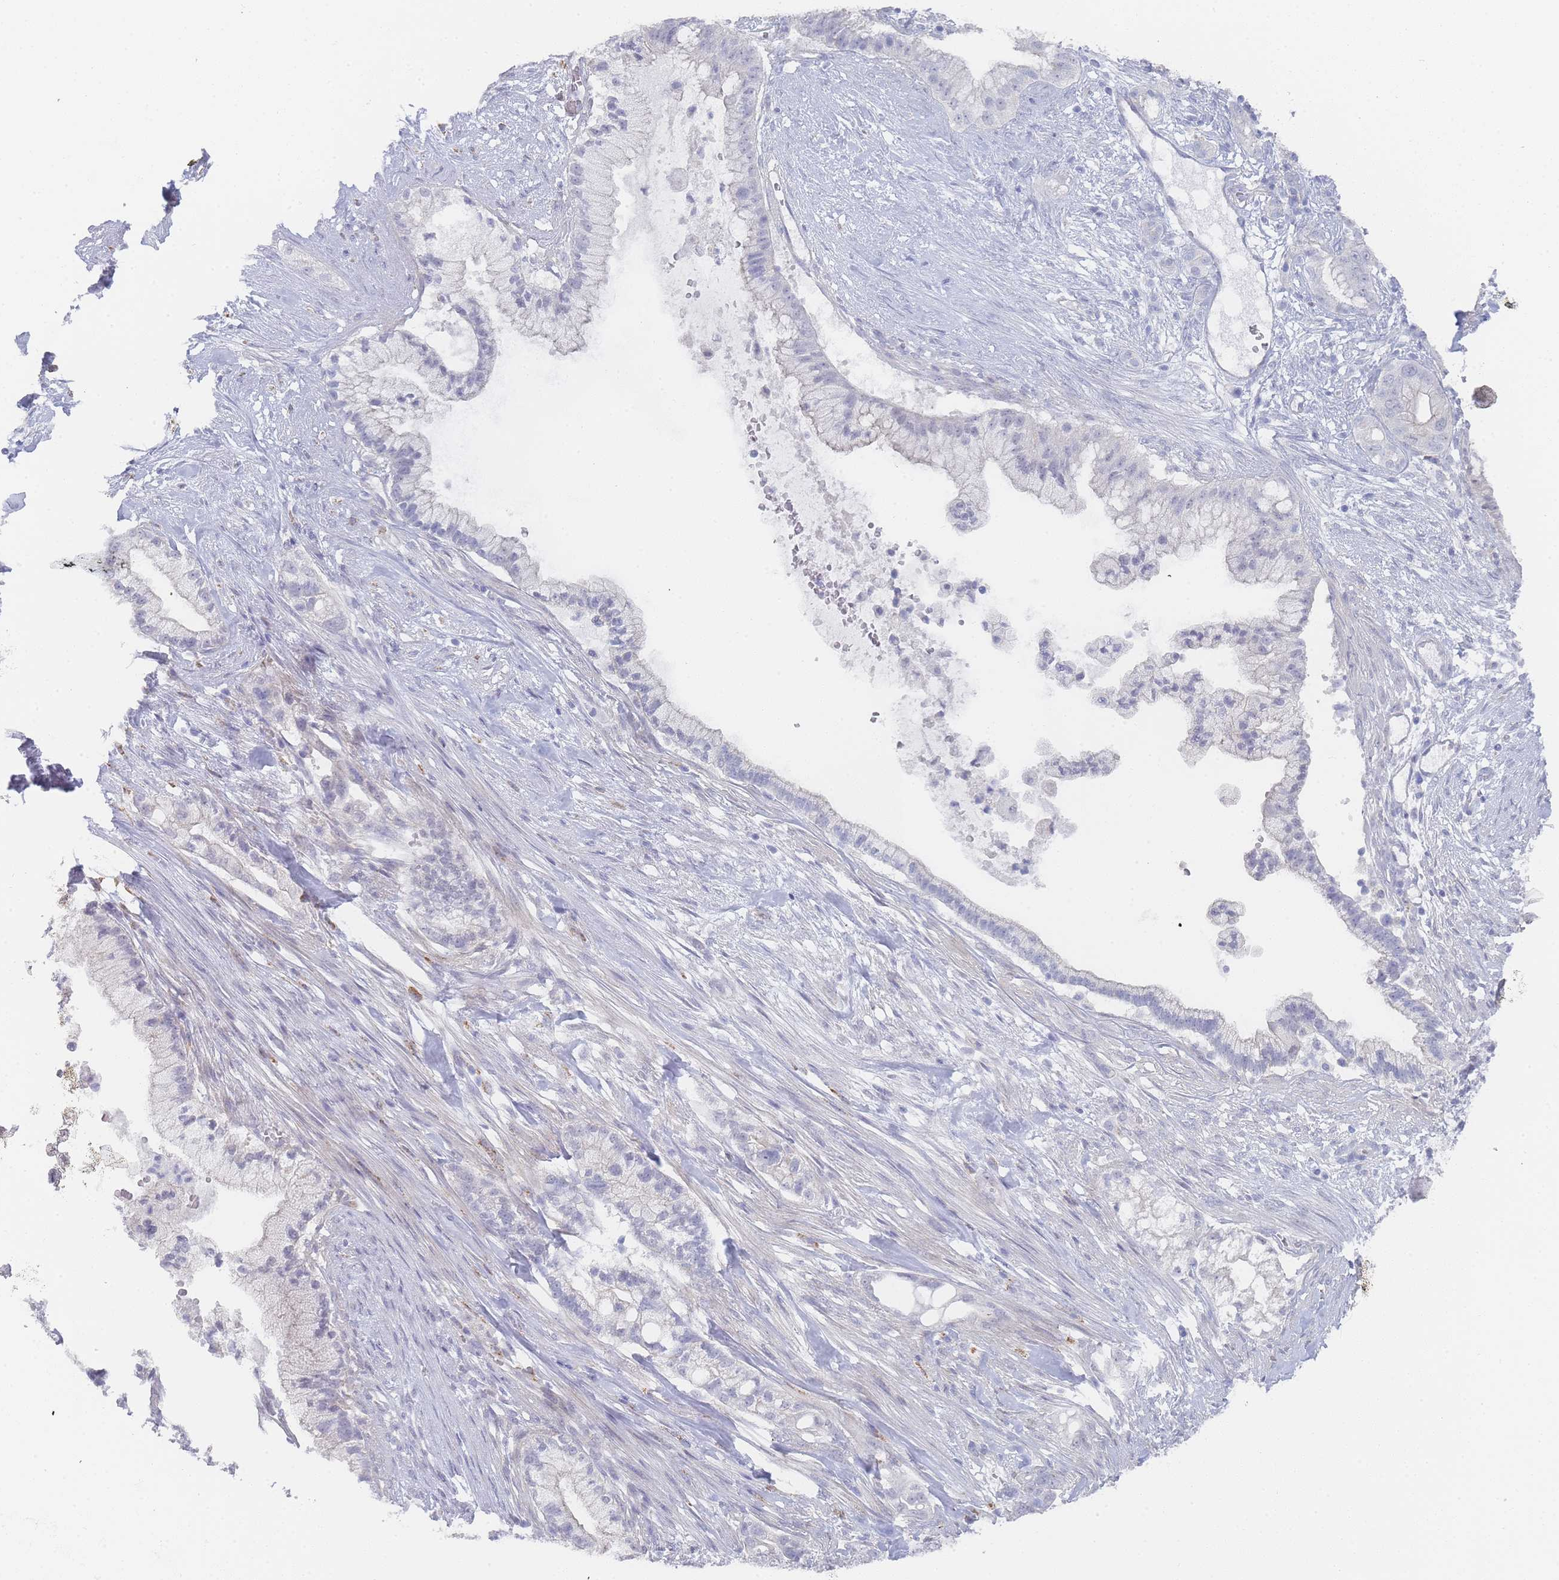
{"staining": {"intensity": "negative", "quantity": "none", "location": "none"}, "tissue": "pancreatic cancer", "cell_type": "Tumor cells", "image_type": "cancer", "snomed": [{"axis": "morphology", "description": "Adenocarcinoma, NOS"}, {"axis": "topography", "description": "Pancreas"}], "caption": "Immunohistochemistry photomicrograph of neoplastic tissue: adenocarcinoma (pancreatic) stained with DAB (3,3'-diaminobenzidine) exhibits no significant protein expression in tumor cells.", "gene": "IMPG1", "patient": {"sex": "male", "age": 44}}